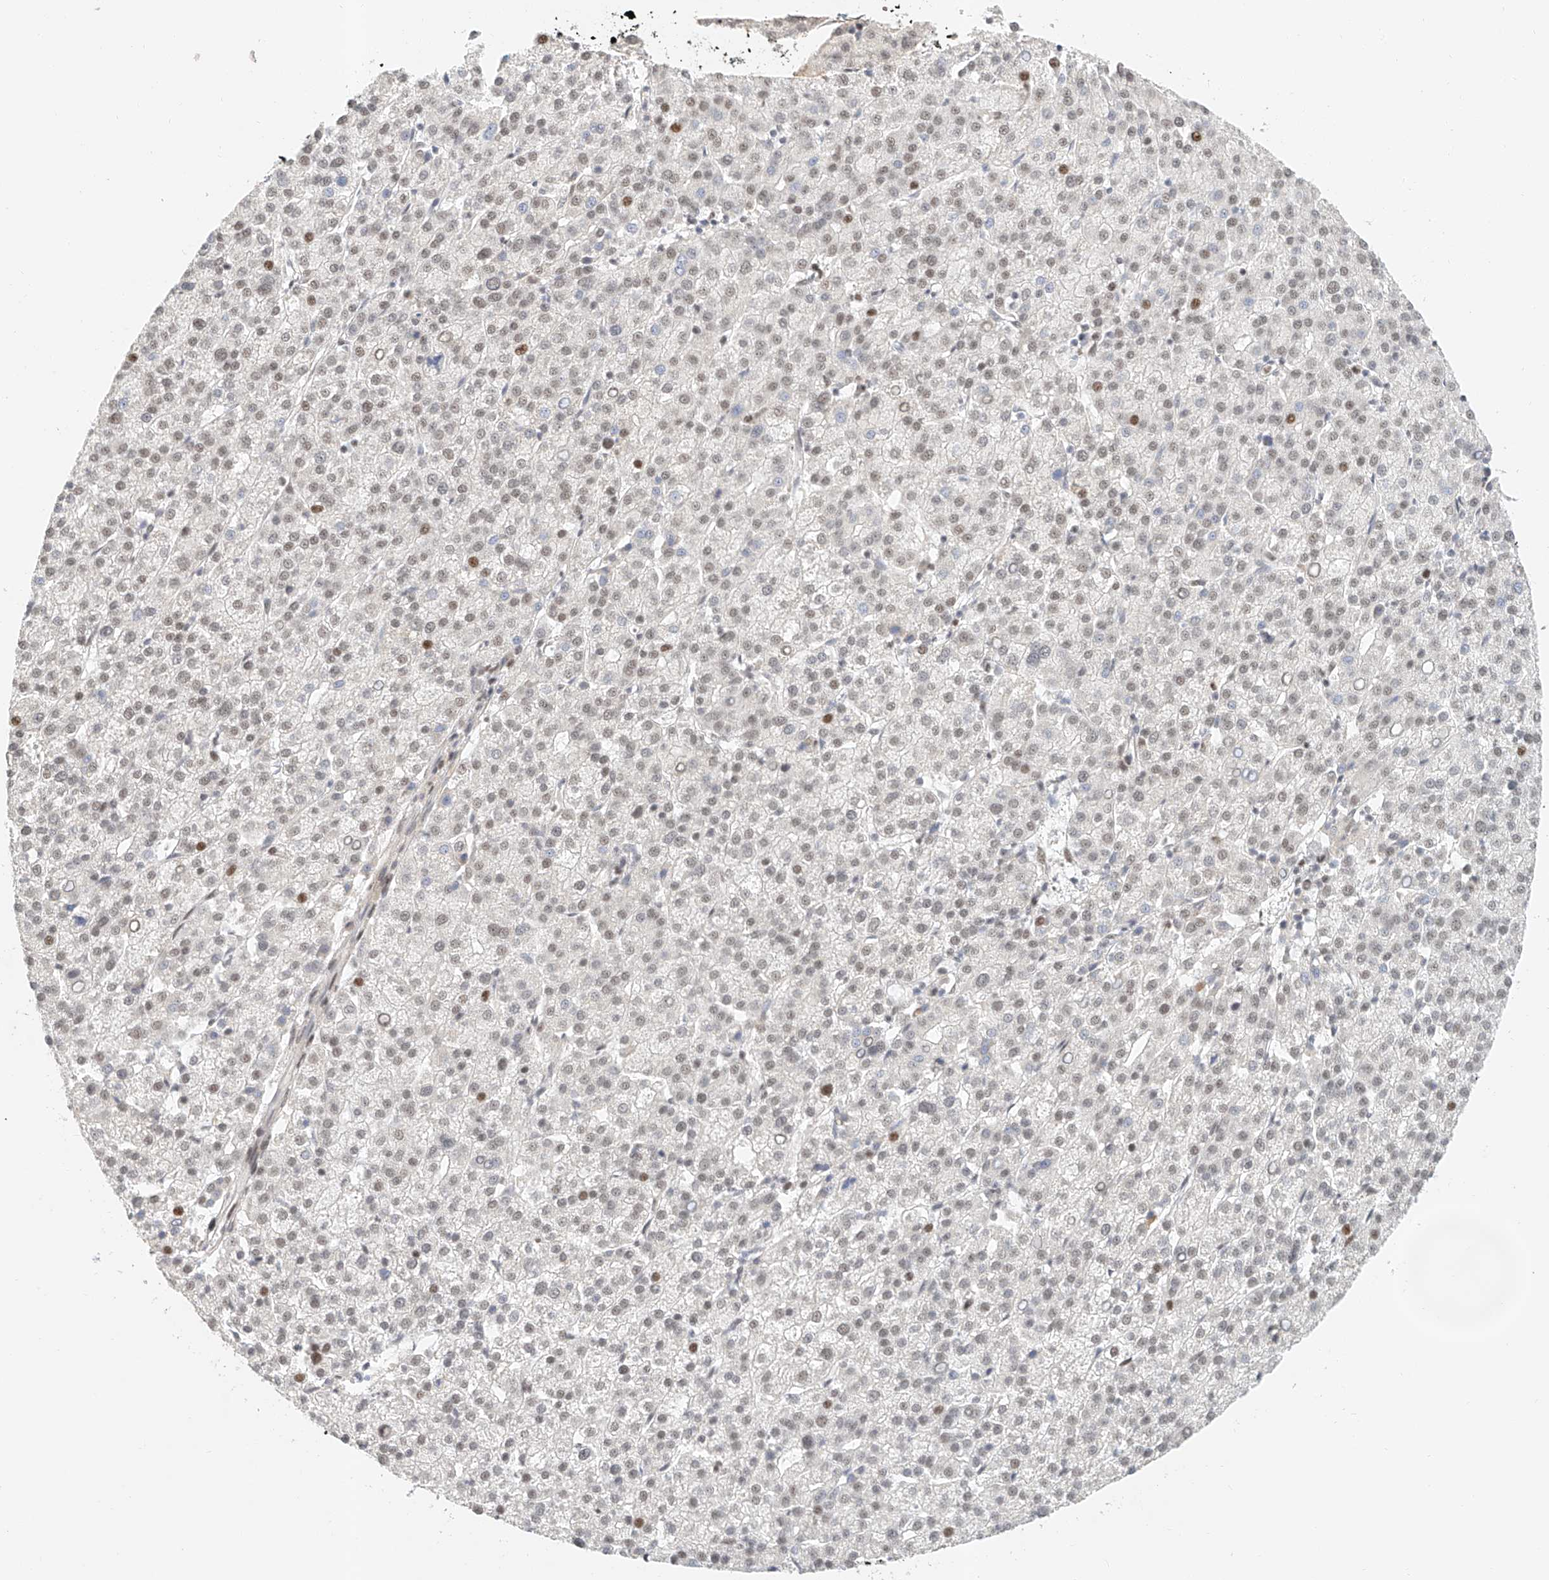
{"staining": {"intensity": "moderate", "quantity": "<25%", "location": "nuclear"}, "tissue": "liver cancer", "cell_type": "Tumor cells", "image_type": "cancer", "snomed": [{"axis": "morphology", "description": "Carcinoma, Hepatocellular, NOS"}, {"axis": "topography", "description": "Liver"}], "caption": "This histopathology image demonstrates IHC staining of hepatocellular carcinoma (liver), with low moderate nuclear positivity in approximately <25% of tumor cells.", "gene": "CXorf58", "patient": {"sex": "female", "age": 58}}